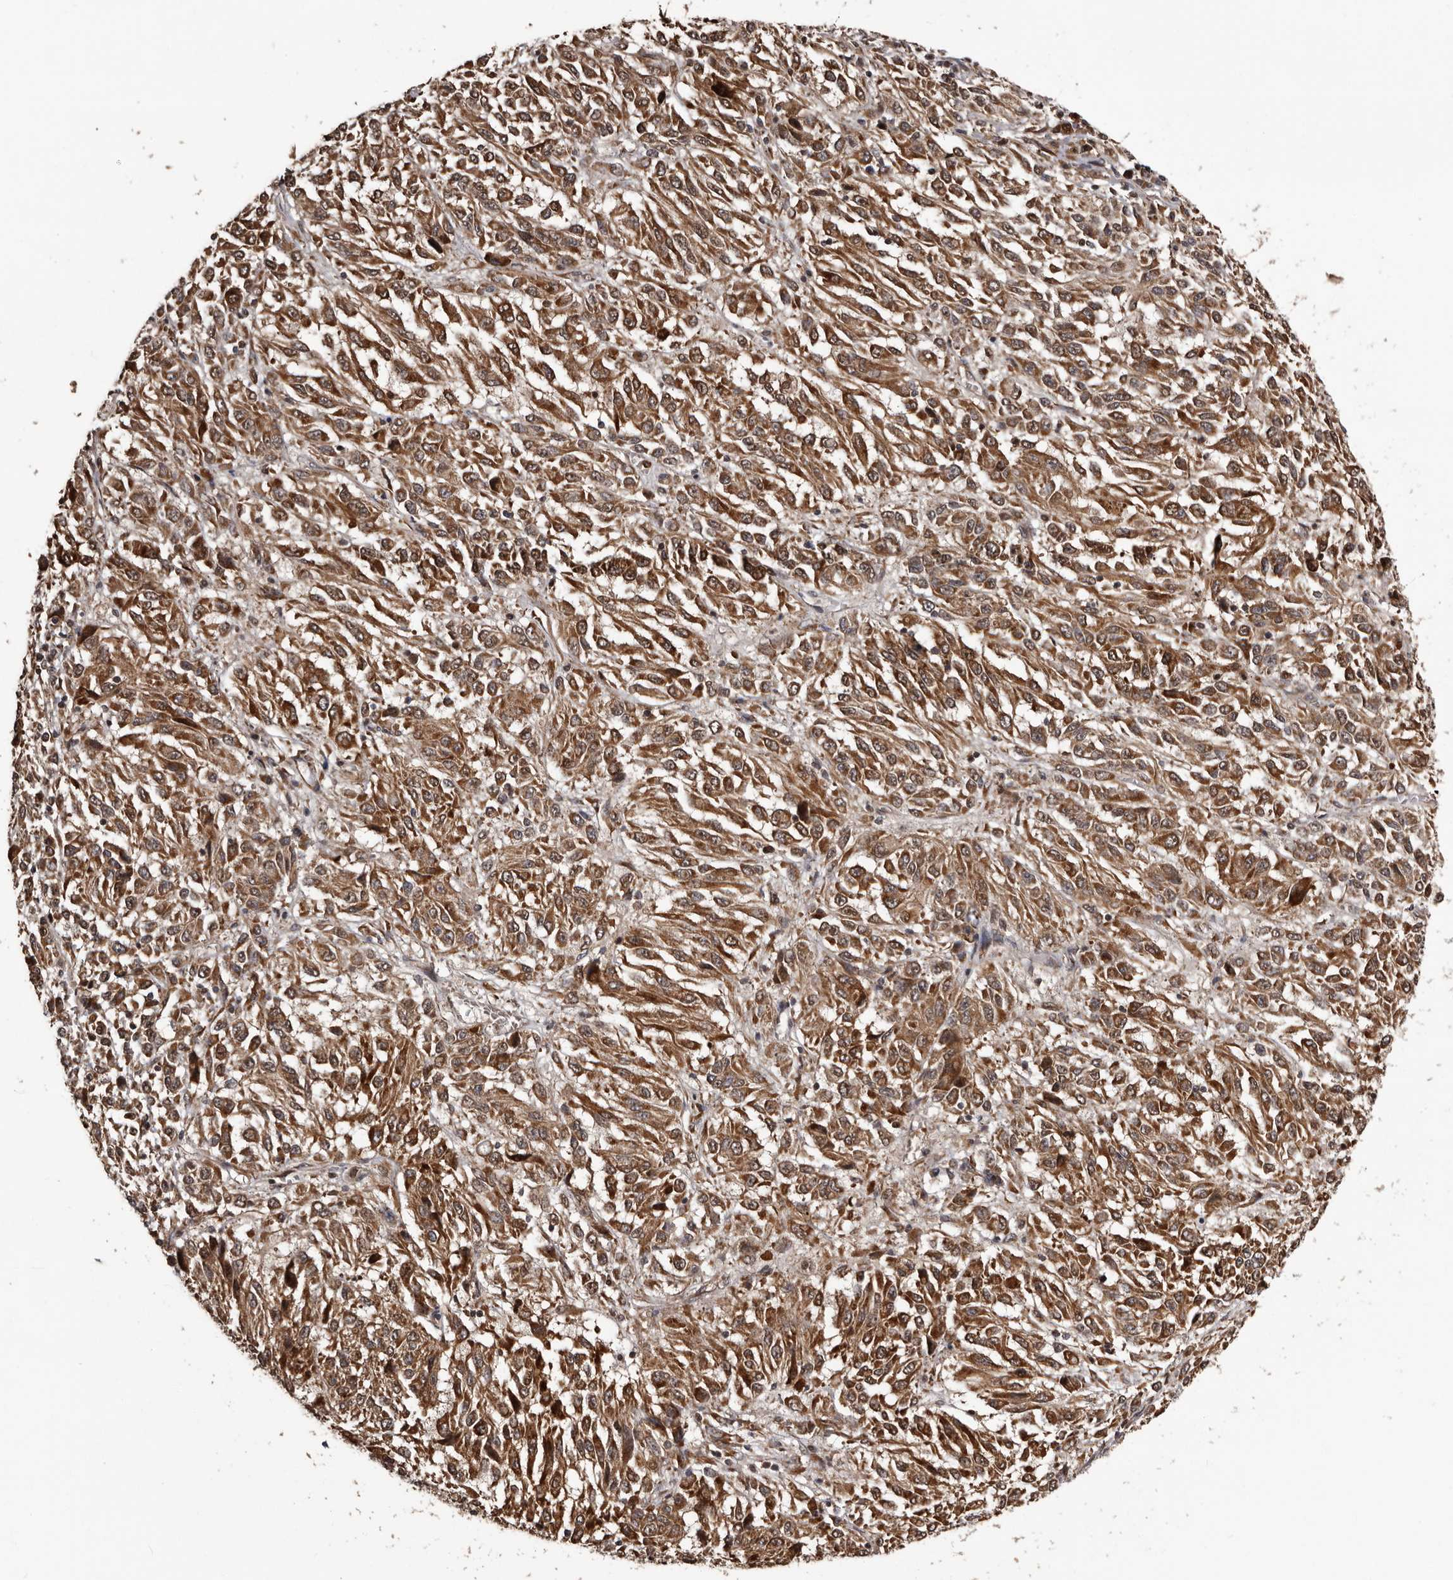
{"staining": {"intensity": "moderate", "quantity": ">75%", "location": "cytoplasmic/membranous"}, "tissue": "melanoma", "cell_type": "Tumor cells", "image_type": "cancer", "snomed": [{"axis": "morphology", "description": "Malignant melanoma, Metastatic site"}, {"axis": "topography", "description": "Lung"}], "caption": "This photomicrograph displays immunohistochemistry (IHC) staining of melanoma, with medium moderate cytoplasmic/membranous staining in approximately >75% of tumor cells.", "gene": "SERTAD4", "patient": {"sex": "male", "age": 64}}